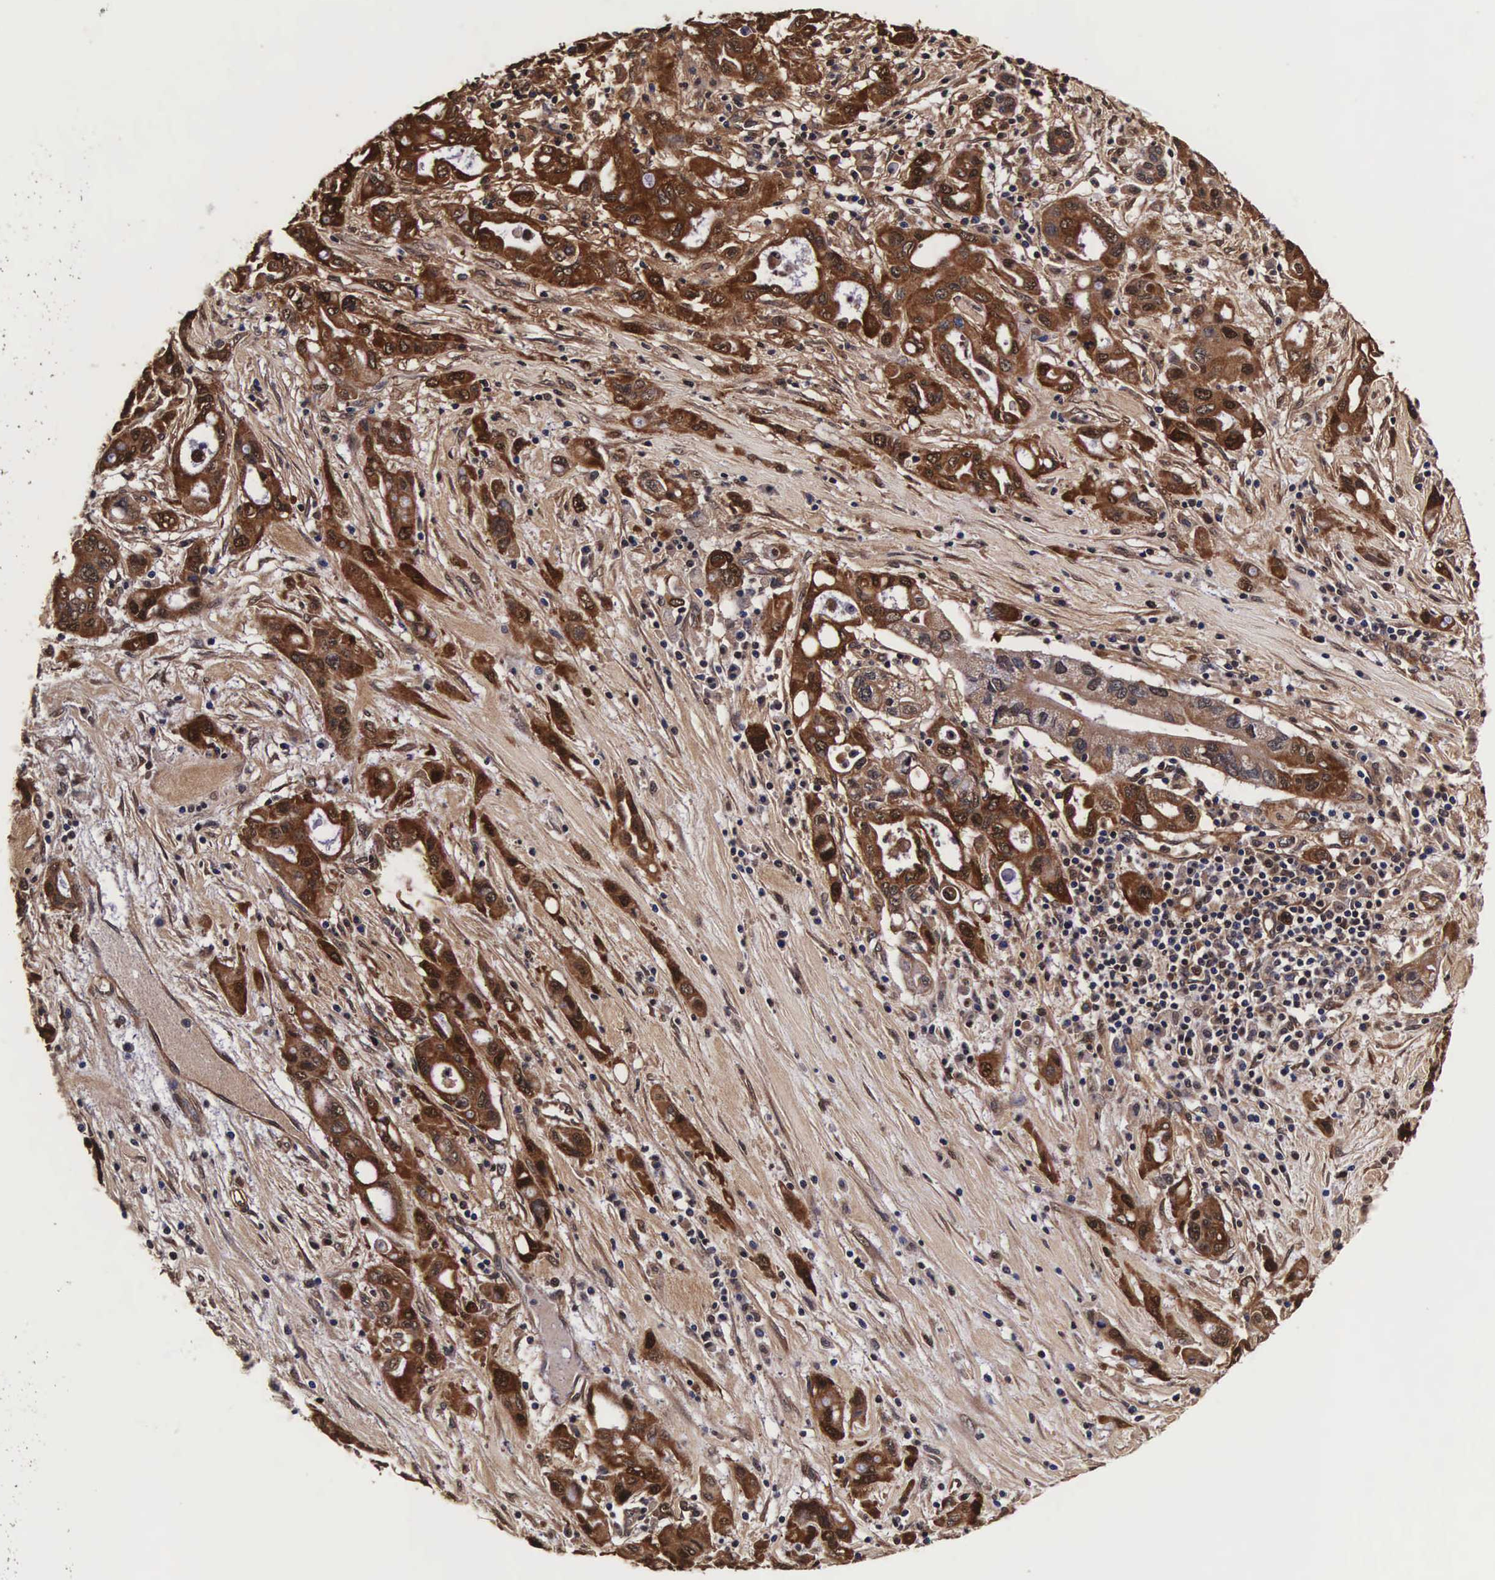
{"staining": {"intensity": "strong", "quantity": ">75%", "location": "cytoplasmic/membranous,nuclear"}, "tissue": "pancreatic cancer", "cell_type": "Tumor cells", "image_type": "cancer", "snomed": [{"axis": "morphology", "description": "Adenocarcinoma, NOS"}, {"axis": "topography", "description": "Pancreas"}], "caption": "This histopathology image displays IHC staining of pancreatic cancer (adenocarcinoma), with high strong cytoplasmic/membranous and nuclear positivity in approximately >75% of tumor cells.", "gene": "TECPR2", "patient": {"sex": "female", "age": 57}}